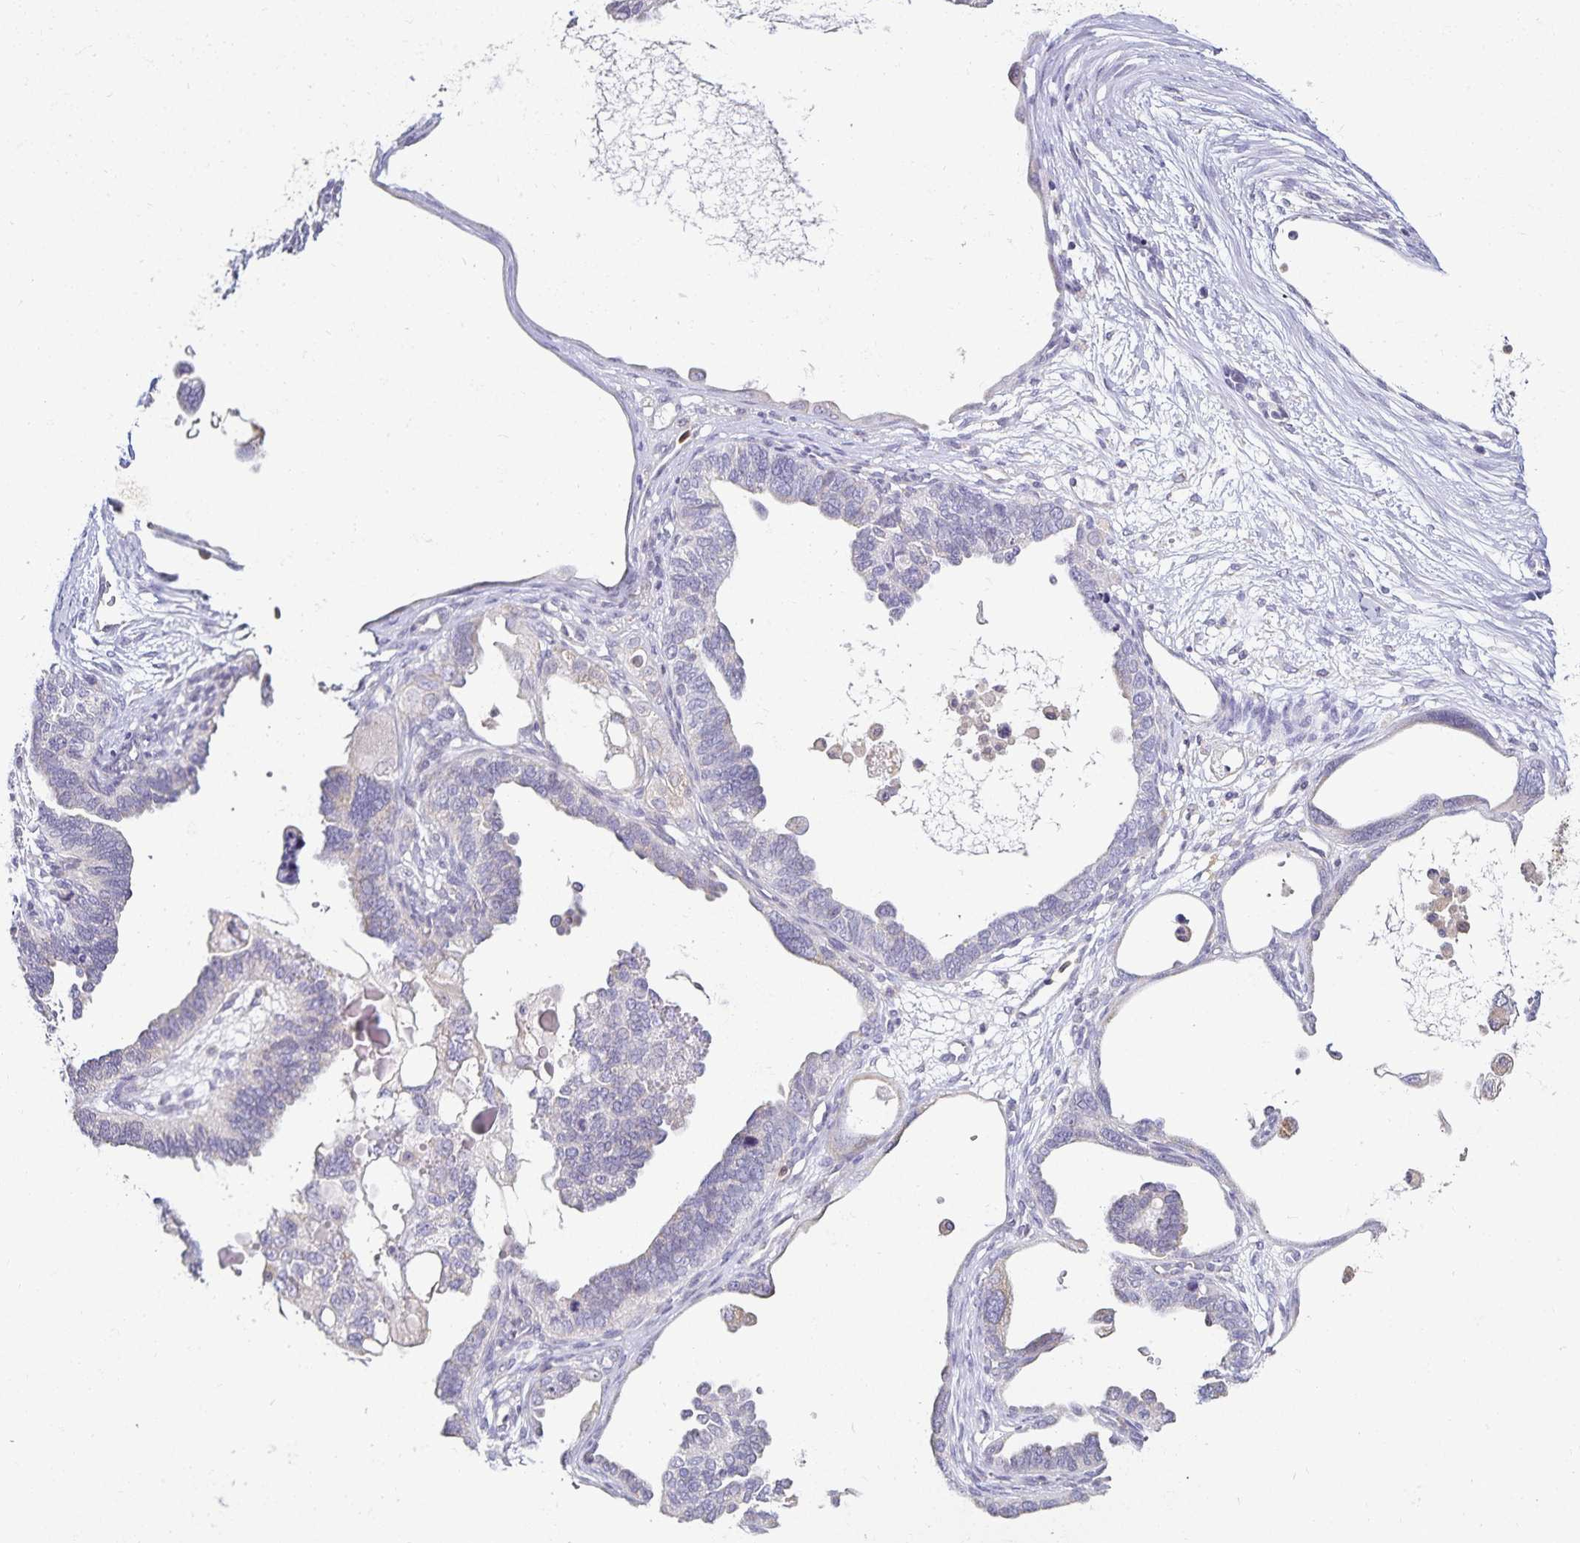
{"staining": {"intensity": "negative", "quantity": "none", "location": "none"}, "tissue": "ovarian cancer", "cell_type": "Tumor cells", "image_type": "cancer", "snomed": [{"axis": "morphology", "description": "Cystadenocarcinoma, serous, NOS"}, {"axis": "topography", "description": "Ovary"}], "caption": "This is an immunohistochemistry (IHC) micrograph of ovarian cancer (serous cystadenocarcinoma). There is no staining in tumor cells.", "gene": "GP2", "patient": {"sex": "female", "age": 51}}